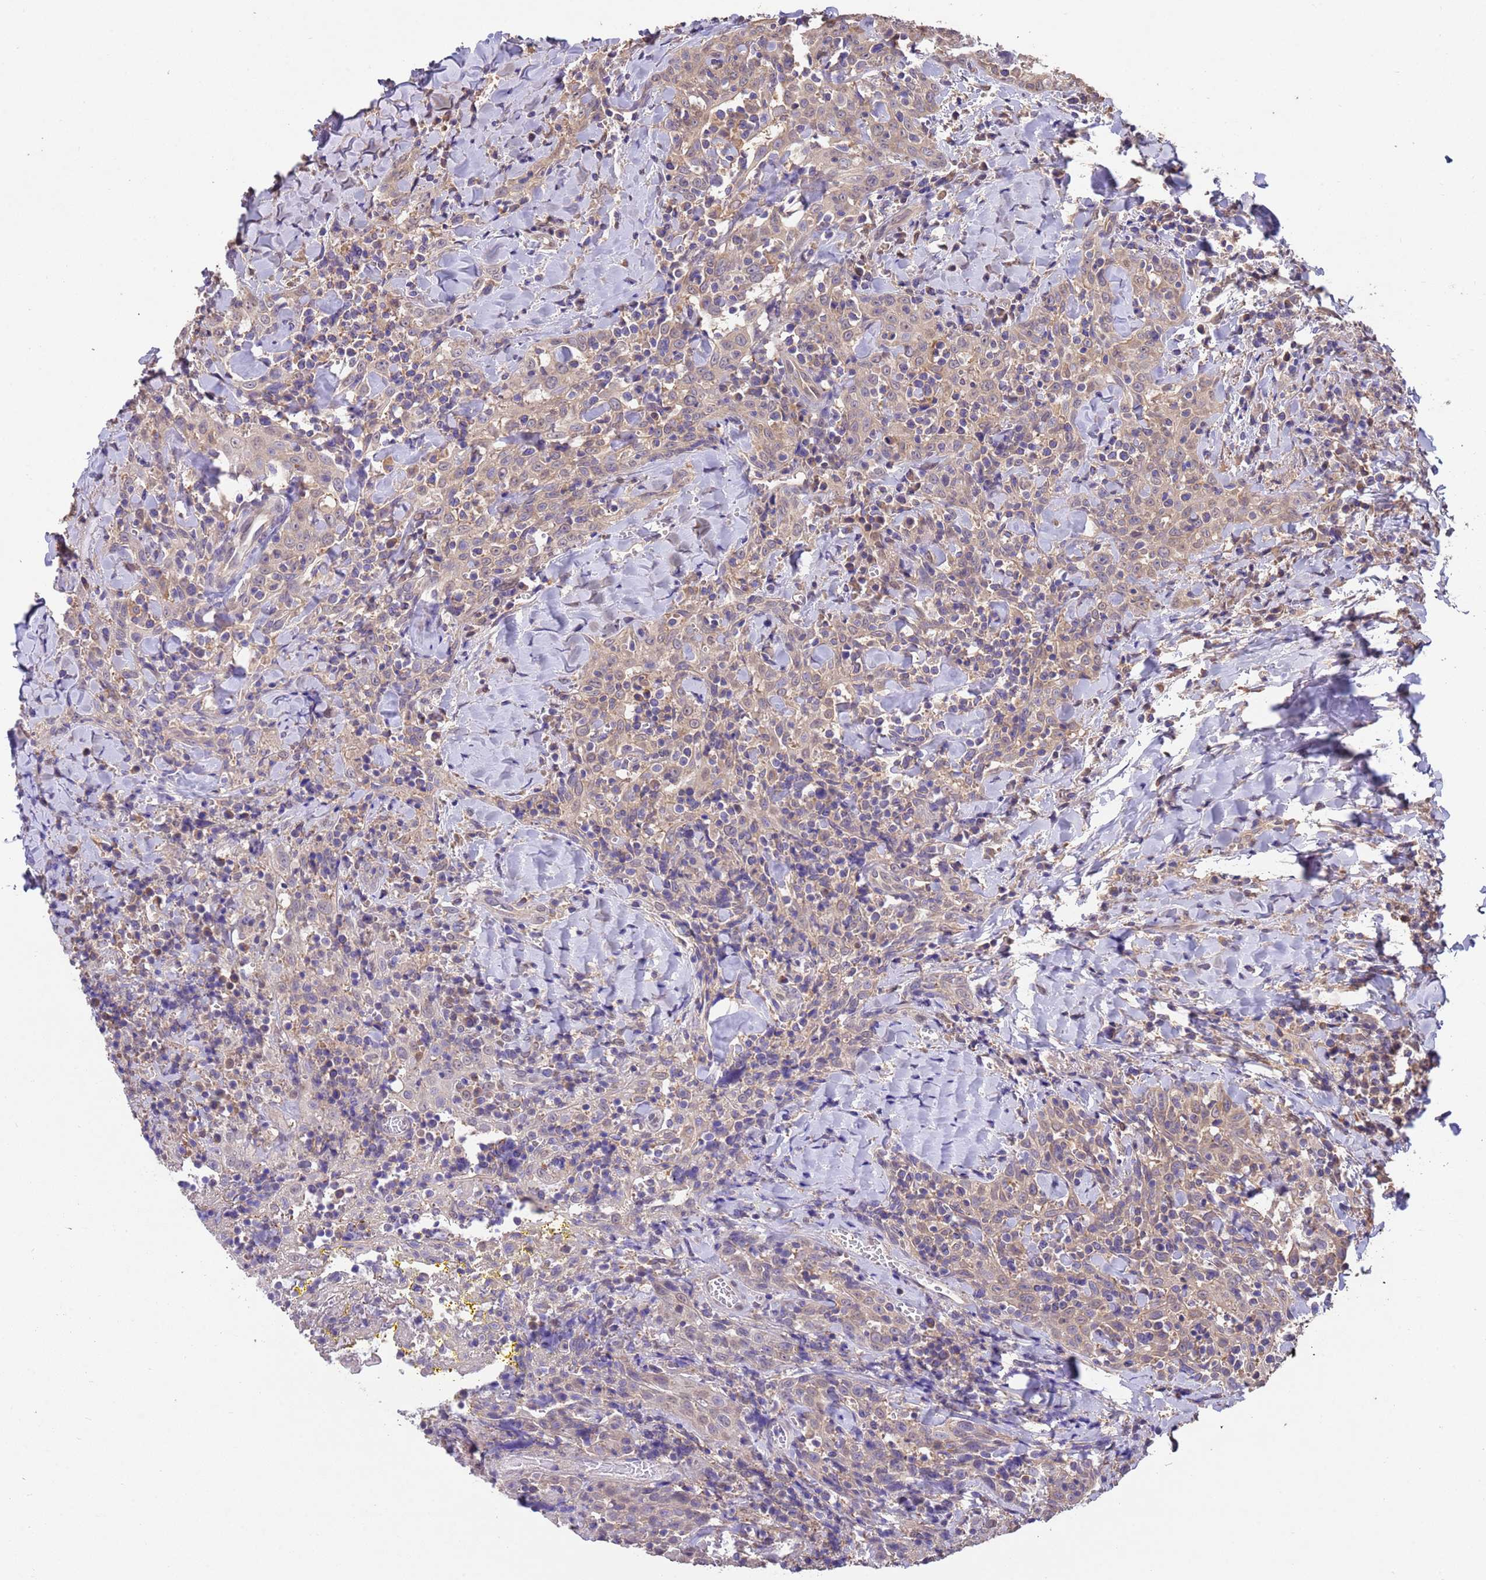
{"staining": {"intensity": "weak", "quantity": "25%-75%", "location": "cytoplasmic/membranous"}, "tissue": "head and neck cancer", "cell_type": "Tumor cells", "image_type": "cancer", "snomed": [{"axis": "morphology", "description": "Squamous cell carcinoma, NOS"}, {"axis": "topography", "description": "Head-Neck"}], "caption": "Tumor cells display low levels of weak cytoplasmic/membranous expression in about 25%-75% of cells in head and neck cancer.", "gene": "NPHP1", "patient": {"sex": "female", "age": 70}}